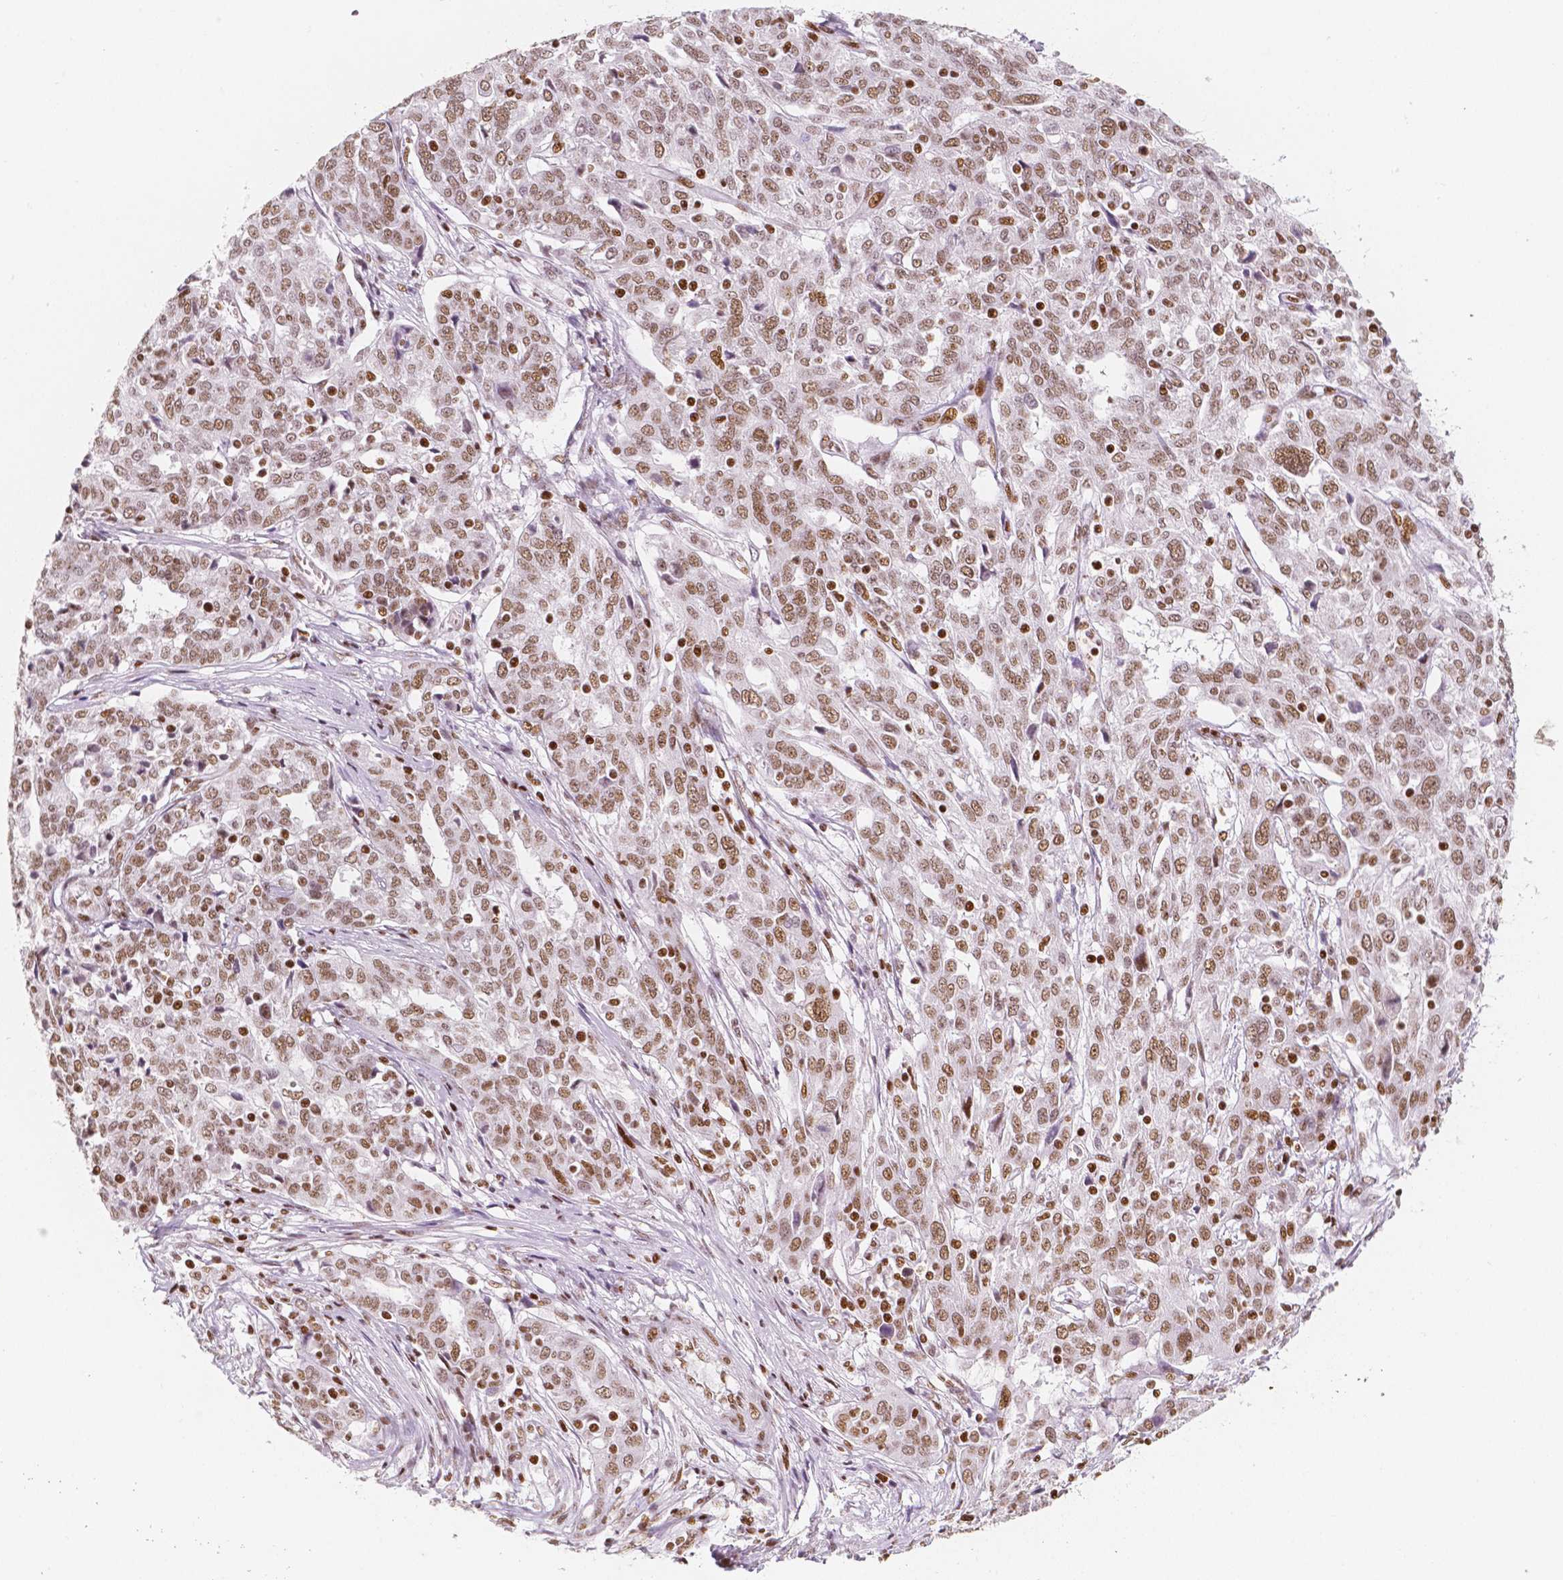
{"staining": {"intensity": "moderate", "quantity": ">75%", "location": "nuclear"}, "tissue": "ovarian cancer", "cell_type": "Tumor cells", "image_type": "cancer", "snomed": [{"axis": "morphology", "description": "Cystadenocarcinoma, serous, NOS"}, {"axis": "topography", "description": "Ovary"}], "caption": "DAB (3,3'-diaminobenzidine) immunohistochemical staining of human ovarian serous cystadenocarcinoma shows moderate nuclear protein staining in about >75% of tumor cells. The protein is stained brown, and the nuclei are stained in blue (DAB IHC with brightfield microscopy, high magnification).", "gene": "HDAC1", "patient": {"sex": "female", "age": 67}}